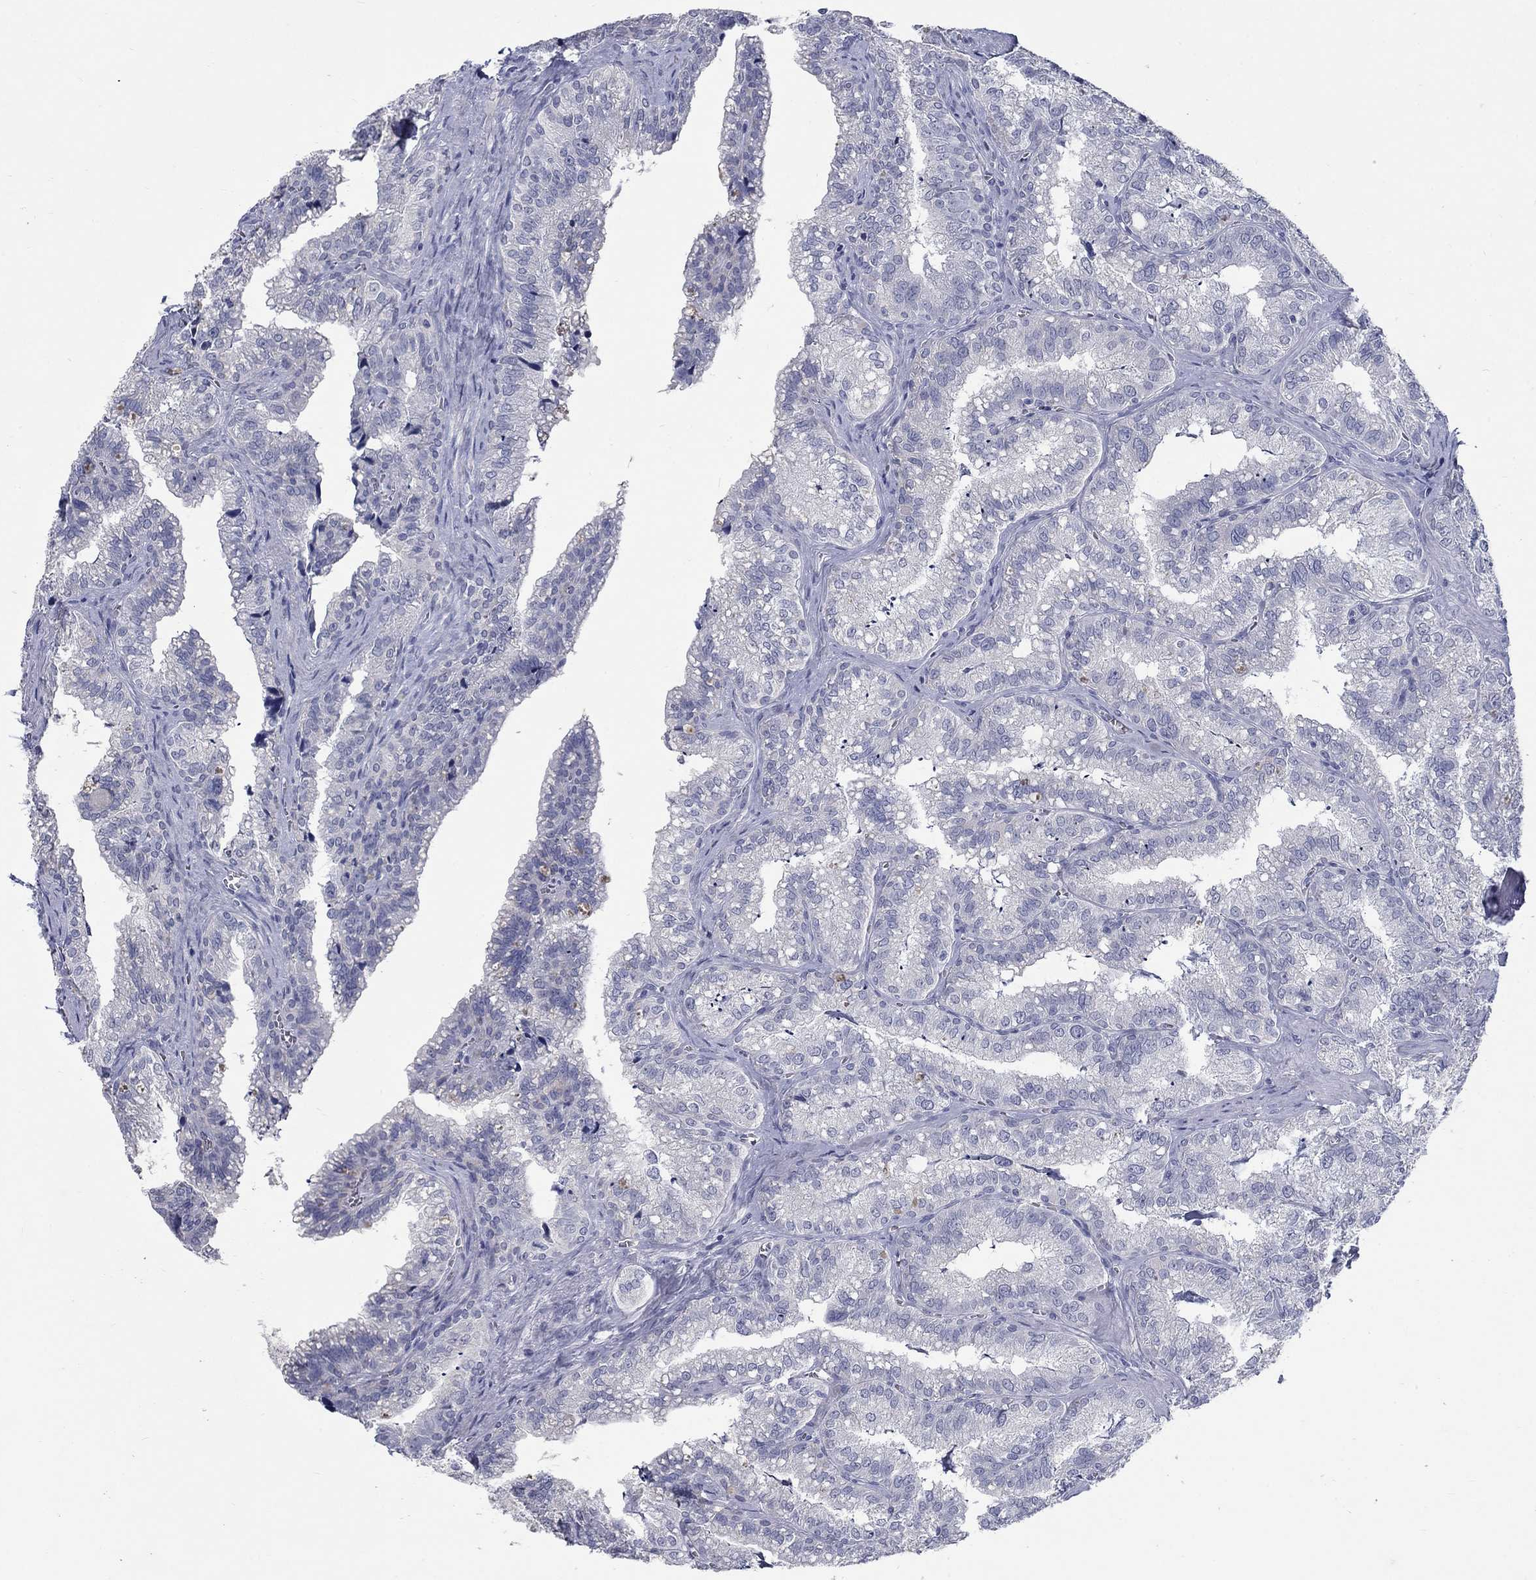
{"staining": {"intensity": "negative", "quantity": "none", "location": "none"}, "tissue": "seminal vesicle", "cell_type": "Glandular cells", "image_type": "normal", "snomed": [{"axis": "morphology", "description": "Normal tissue, NOS"}, {"axis": "topography", "description": "Seminal veicle"}], "caption": "This is an immunohistochemistry histopathology image of benign human seminal vesicle. There is no expression in glandular cells.", "gene": "ELAVL4", "patient": {"sex": "male", "age": 57}}